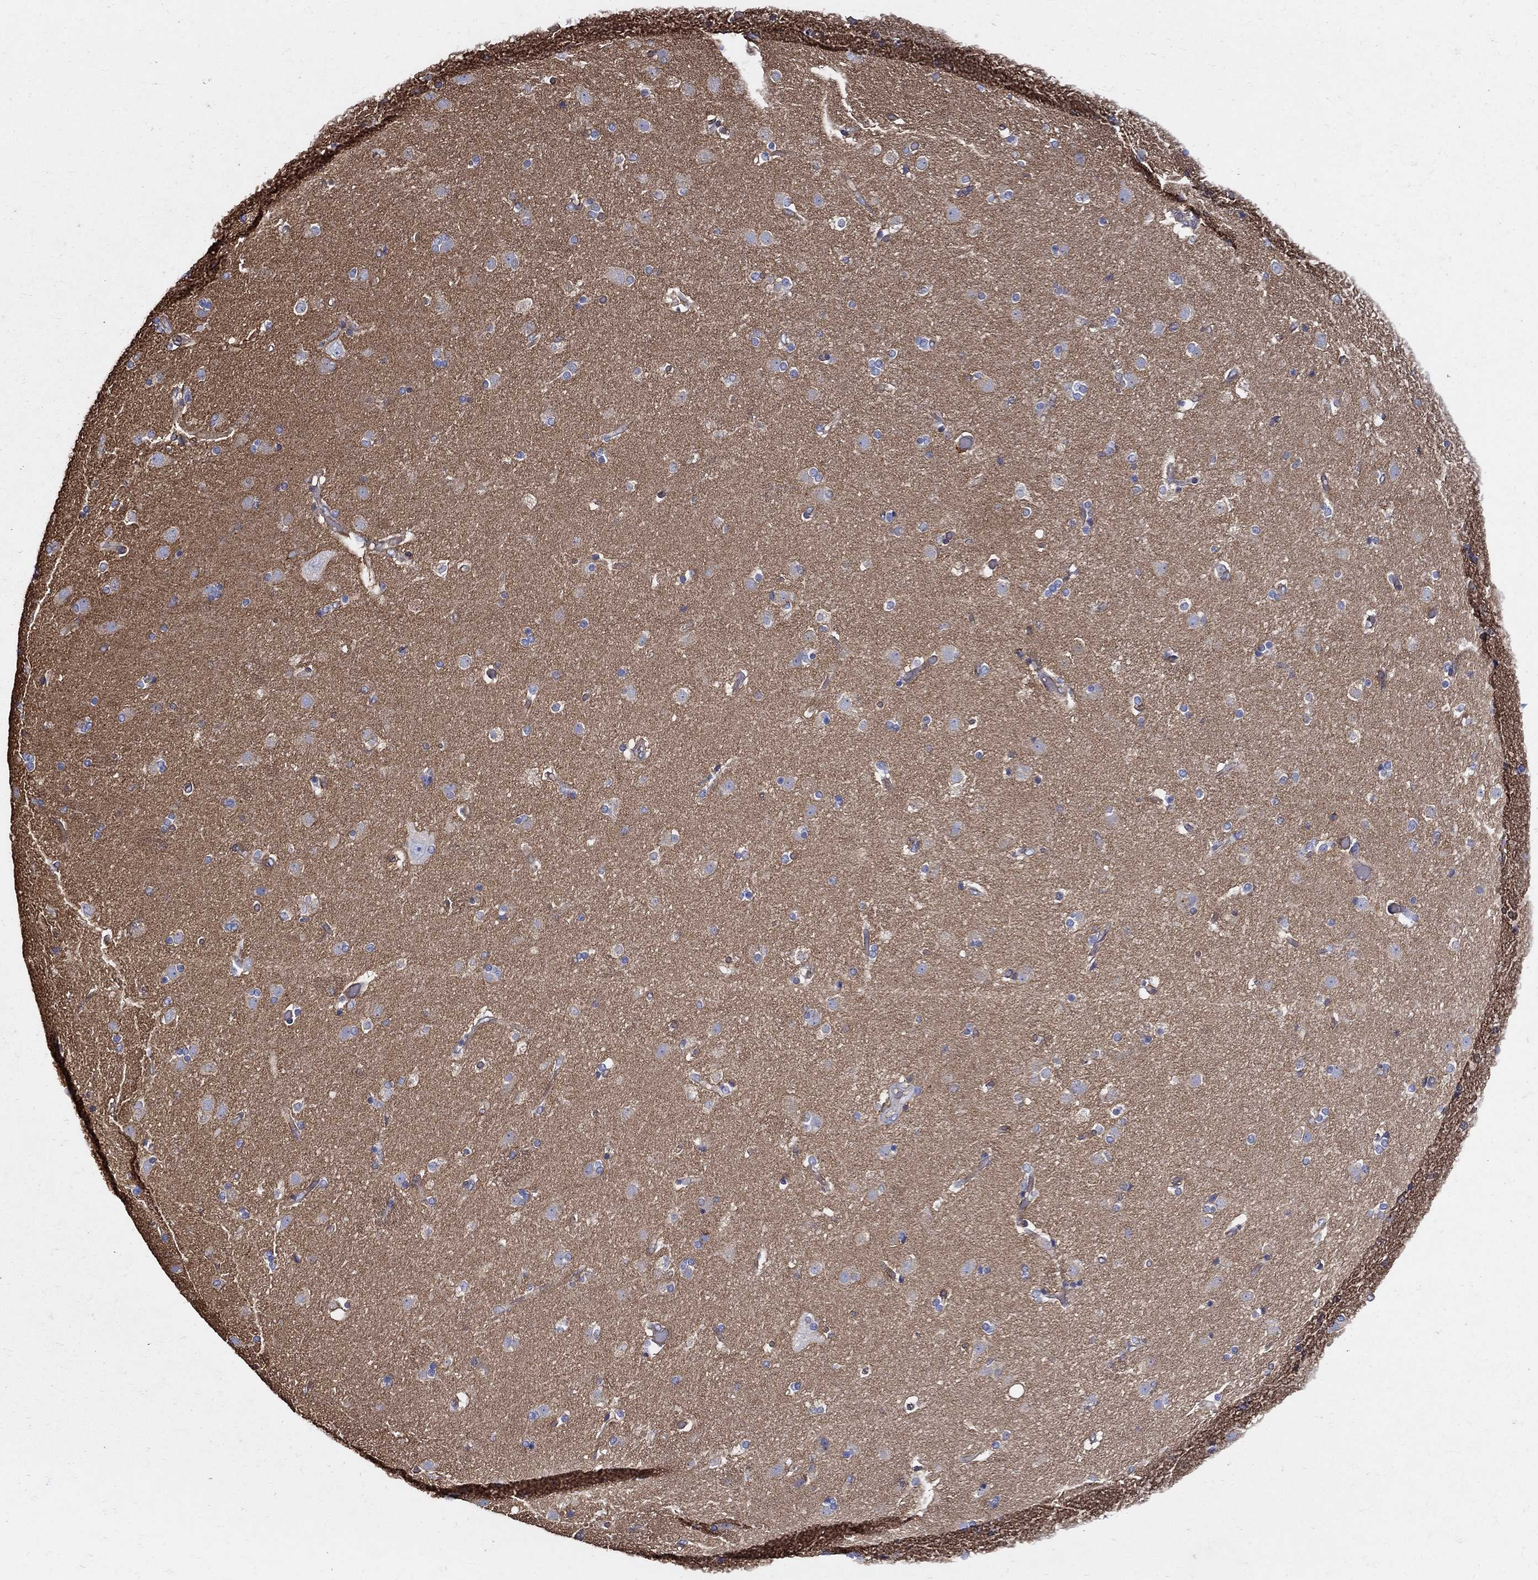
{"staining": {"intensity": "negative", "quantity": "none", "location": "none"}, "tissue": "caudate", "cell_type": "Glial cells", "image_type": "normal", "snomed": [{"axis": "morphology", "description": "Normal tissue, NOS"}, {"axis": "topography", "description": "Lateral ventricle wall"}], "caption": "Immunohistochemistry histopathology image of benign caudate stained for a protein (brown), which demonstrates no positivity in glial cells. Brightfield microscopy of IHC stained with DAB (3,3'-diaminobenzidine) (brown) and hematoxylin (blue), captured at high magnification.", "gene": "APBB3", "patient": {"sex": "male", "age": 54}}